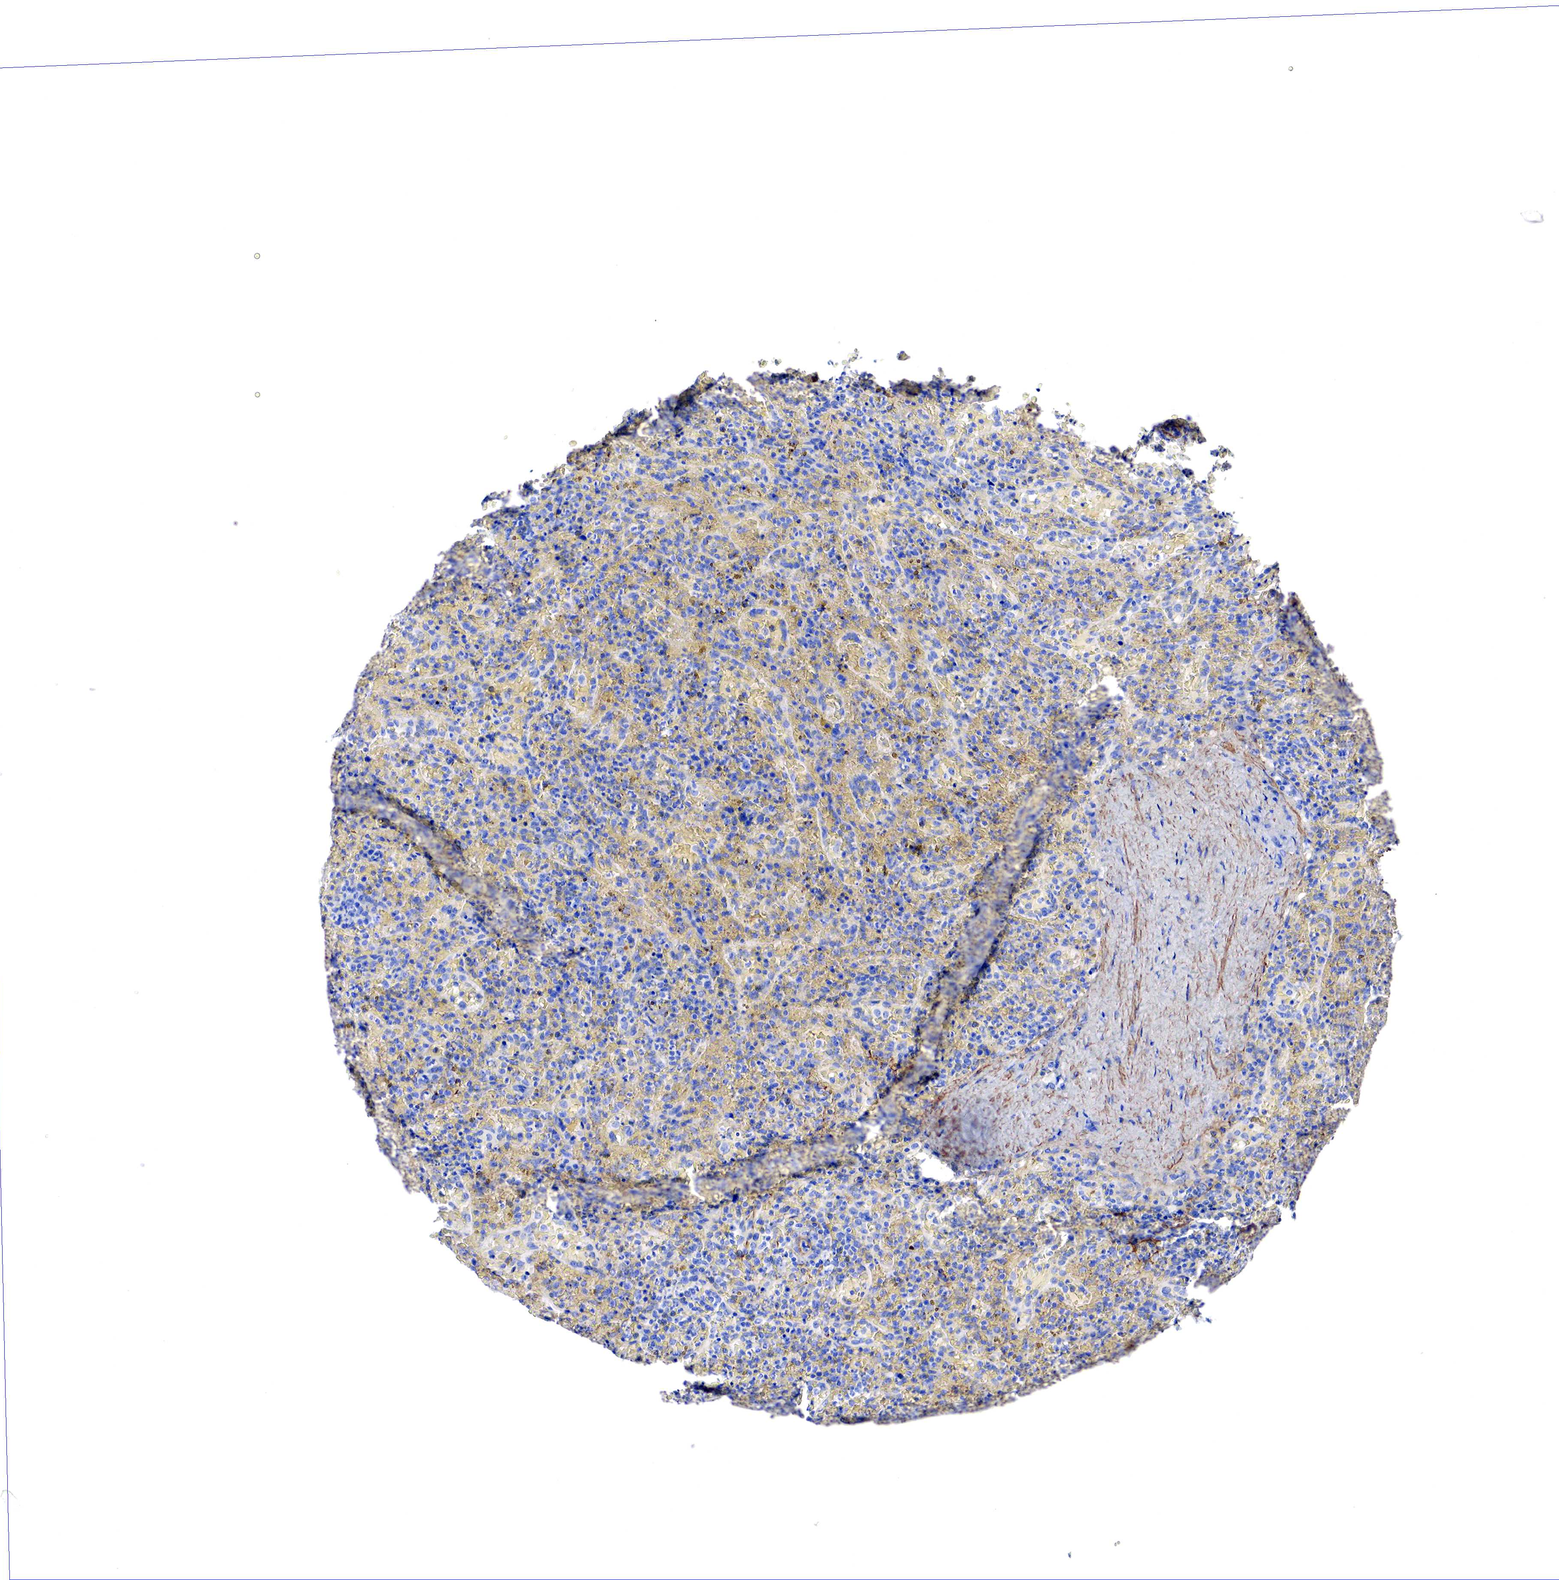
{"staining": {"intensity": "negative", "quantity": "none", "location": "none"}, "tissue": "lymphoma", "cell_type": "Tumor cells", "image_type": "cancer", "snomed": [{"axis": "morphology", "description": "Malignant lymphoma, non-Hodgkin's type, High grade"}, {"axis": "topography", "description": "Spleen"}, {"axis": "topography", "description": "Lymph node"}], "caption": "This is a histopathology image of immunohistochemistry (IHC) staining of high-grade malignant lymphoma, non-Hodgkin's type, which shows no positivity in tumor cells.", "gene": "TPM1", "patient": {"sex": "female", "age": 70}}